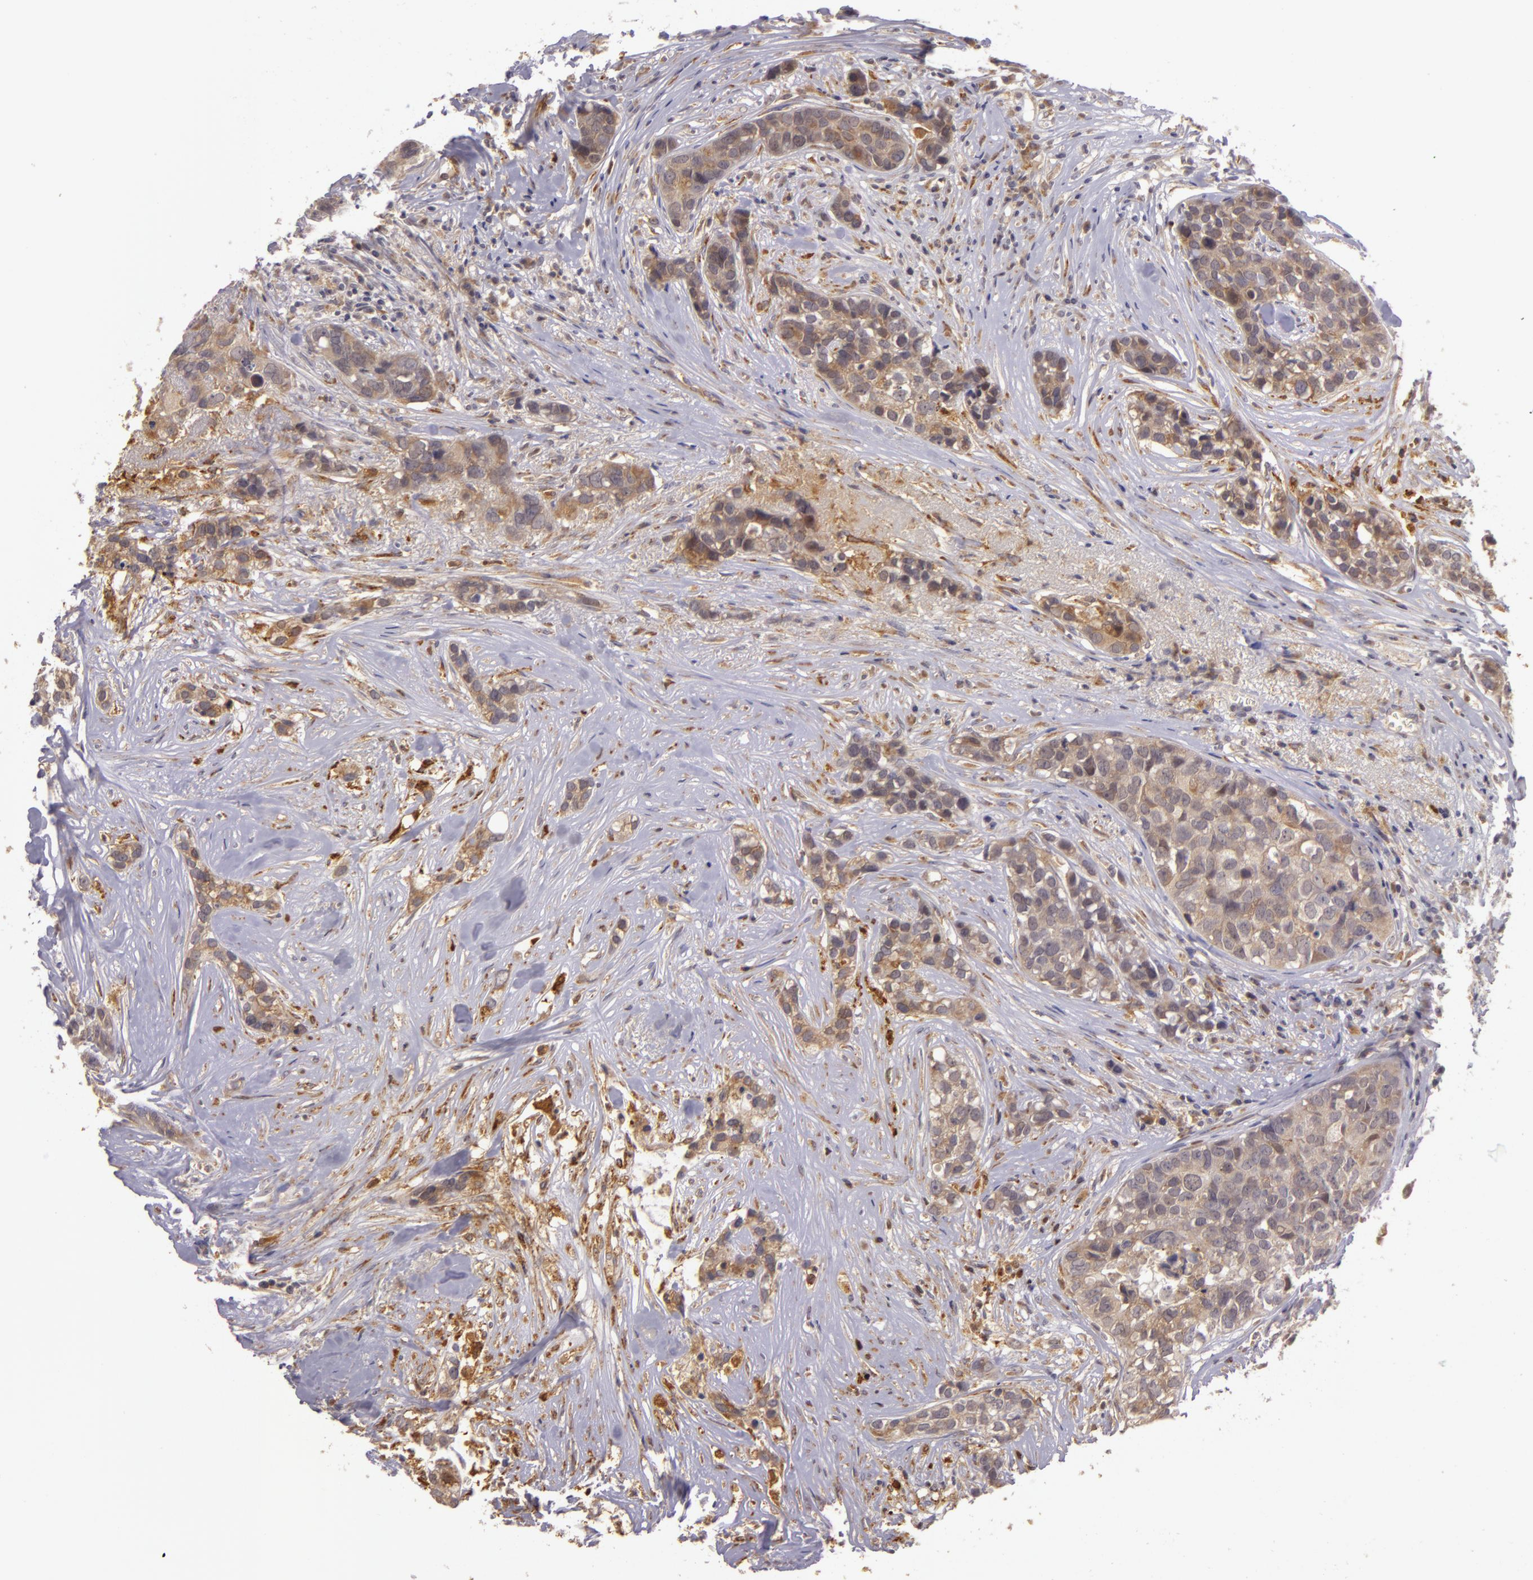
{"staining": {"intensity": "weak", "quantity": ">75%", "location": "cytoplasmic/membranous"}, "tissue": "breast cancer", "cell_type": "Tumor cells", "image_type": "cancer", "snomed": [{"axis": "morphology", "description": "Duct carcinoma"}, {"axis": "topography", "description": "Breast"}], "caption": "Brown immunohistochemical staining in human intraductal carcinoma (breast) exhibits weak cytoplasmic/membranous positivity in approximately >75% of tumor cells.", "gene": "PPP1R3F", "patient": {"sex": "female", "age": 91}}